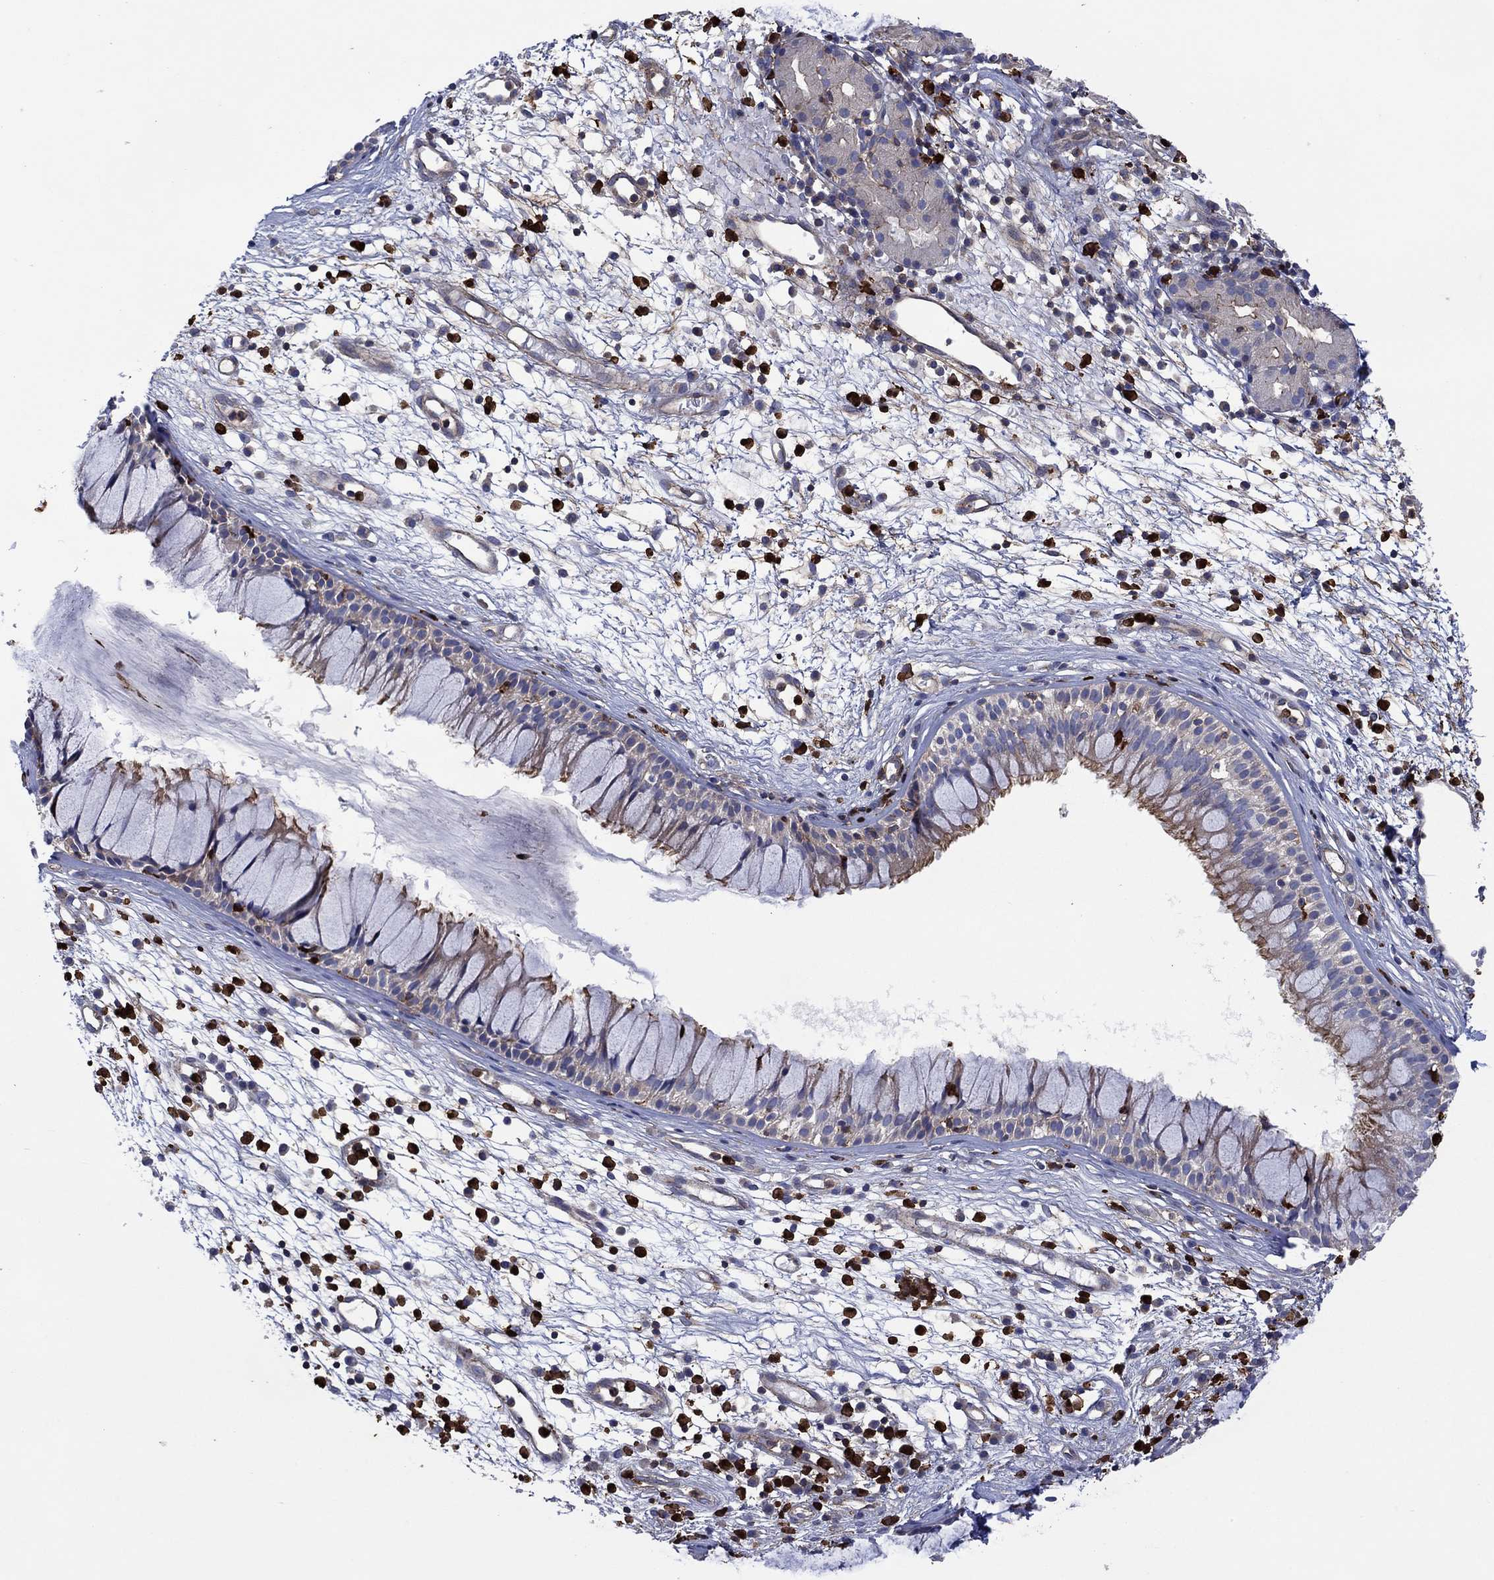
{"staining": {"intensity": "strong", "quantity": "<25%", "location": "cytoplasmic/membranous"}, "tissue": "nasopharynx", "cell_type": "Respiratory epithelial cells", "image_type": "normal", "snomed": [{"axis": "morphology", "description": "Normal tissue, NOS"}, {"axis": "topography", "description": "Nasopharynx"}], "caption": "Nasopharynx was stained to show a protein in brown. There is medium levels of strong cytoplasmic/membranous staining in about <25% of respiratory epithelial cells.", "gene": "PAG1", "patient": {"sex": "male", "age": 77}}